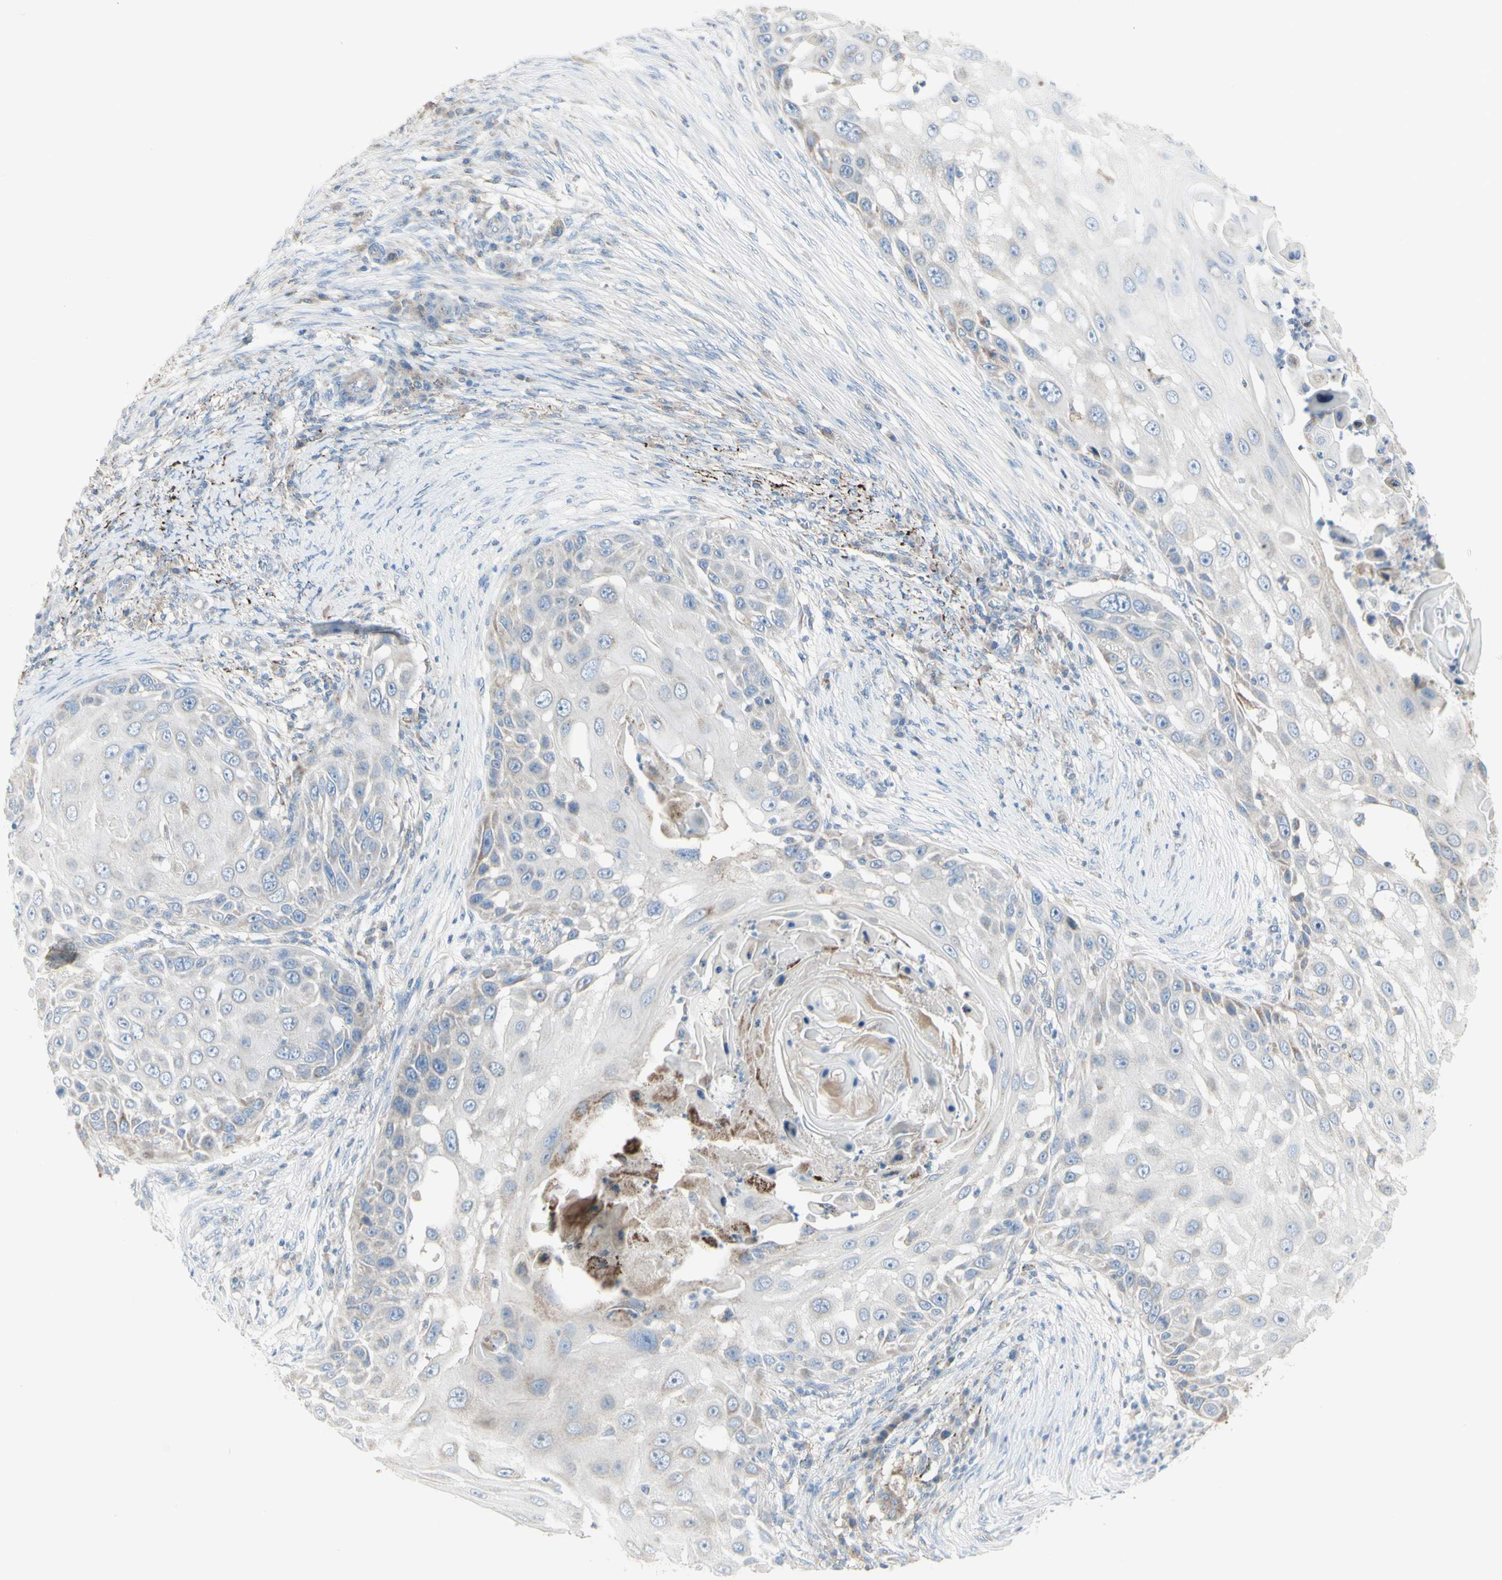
{"staining": {"intensity": "weak", "quantity": "<25%", "location": "cytoplasmic/membranous"}, "tissue": "skin cancer", "cell_type": "Tumor cells", "image_type": "cancer", "snomed": [{"axis": "morphology", "description": "Squamous cell carcinoma, NOS"}, {"axis": "topography", "description": "Skin"}], "caption": "Human squamous cell carcinoma (skin) stained for a protein using immunohistochemistry reveals no positivity in tumor cells.", "gene": "CNTNAP1", "patient": {"sex": "female", "age": 44}}